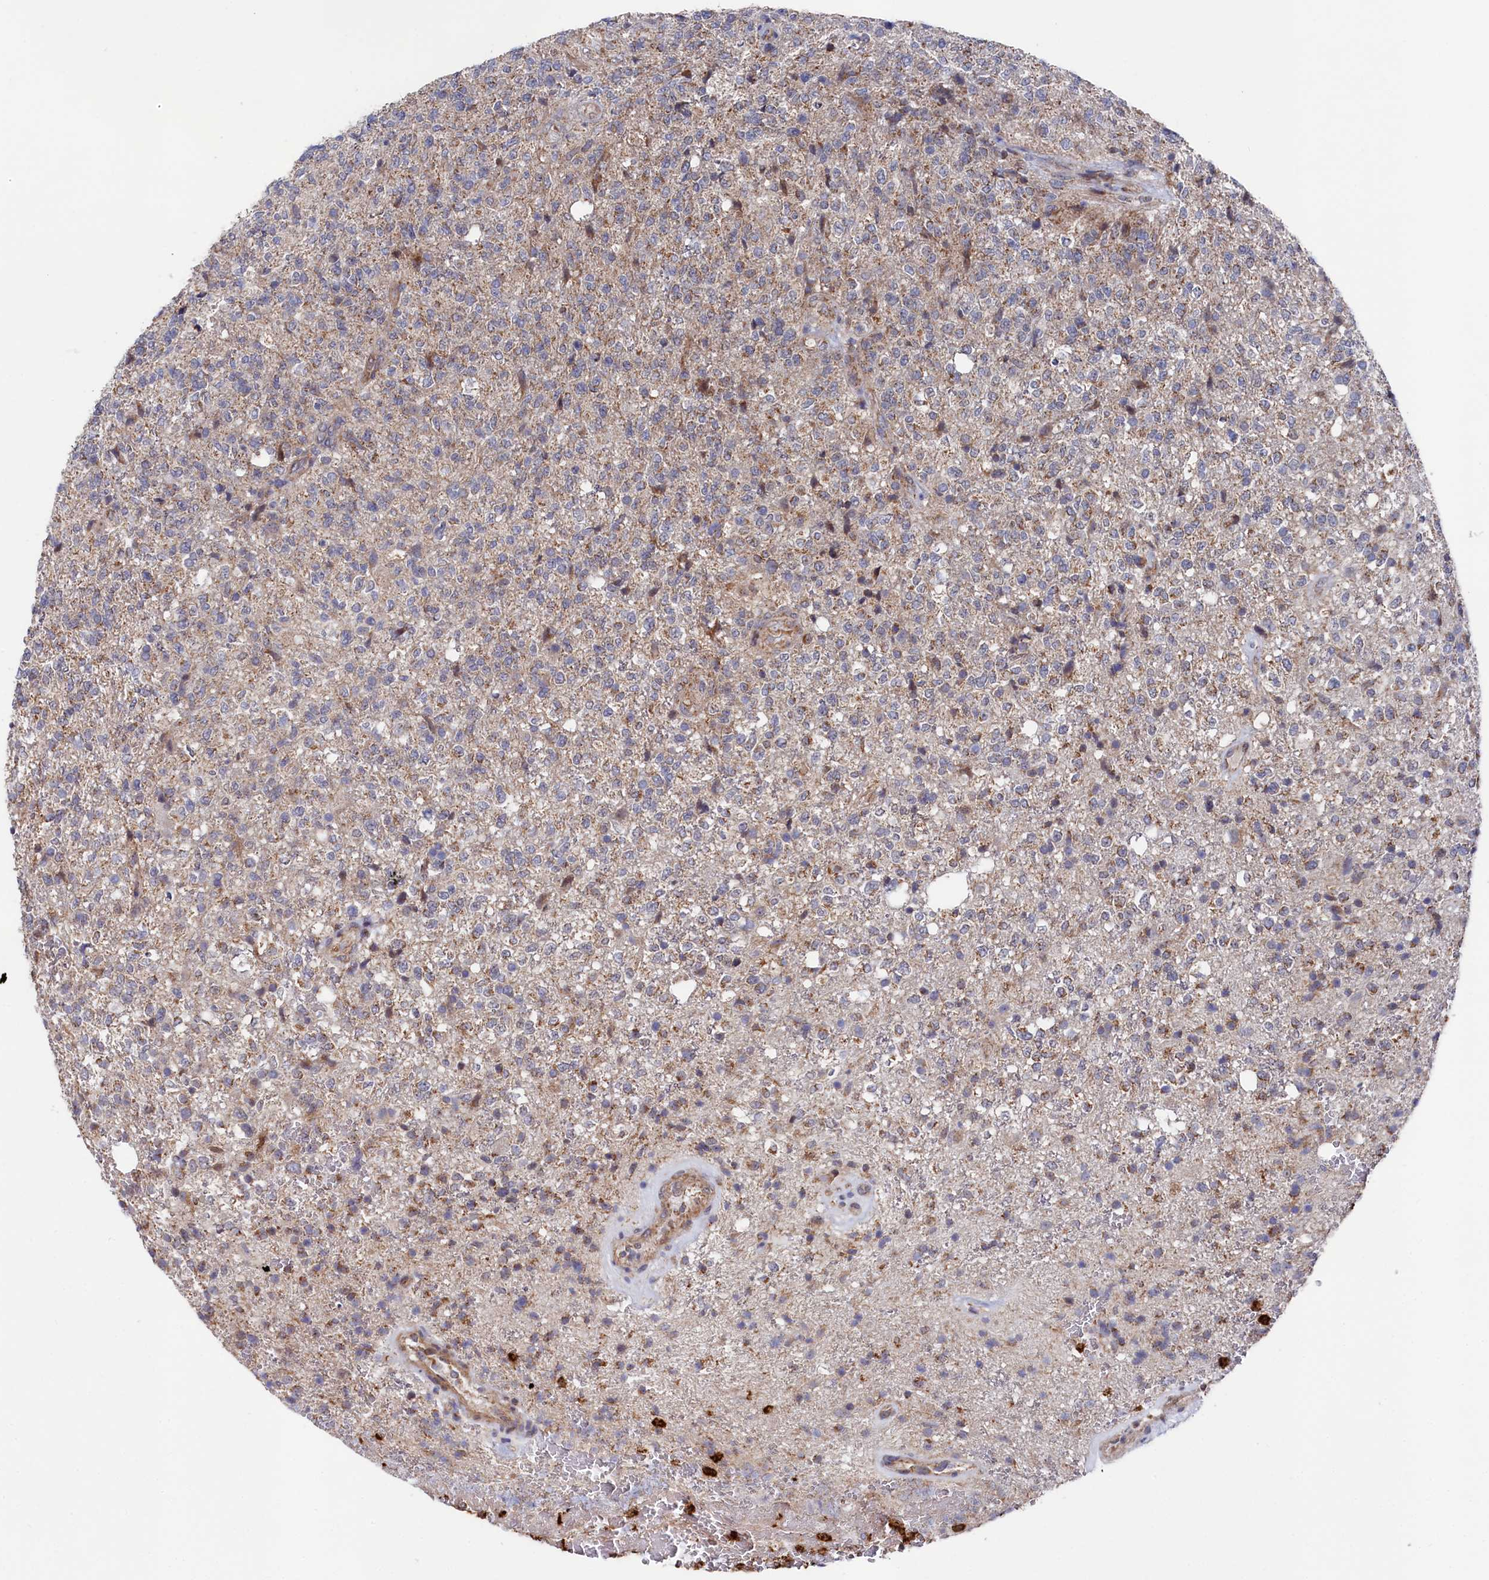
{"staining": {"intensity": "moderate", "quantity": "25%-75%", "location": "cytoplasmic/membranous"}, "tissue": "glioma", "cell_type": "Tumor cells", "image_type": "cancer", "snomed": [{"axis": "morphology", "description": "Glioma, malignant, High grade"}, {"axis": "topography", "description": "Brain"}], "caption": "Human glioma stained with a brown dye displays moderate cytoplasmic/membranous positive expression in approximately 25%-75% of tumor cells.", "gene": "CHCHD1", "patient": {"sex": "male", "age": 56}}